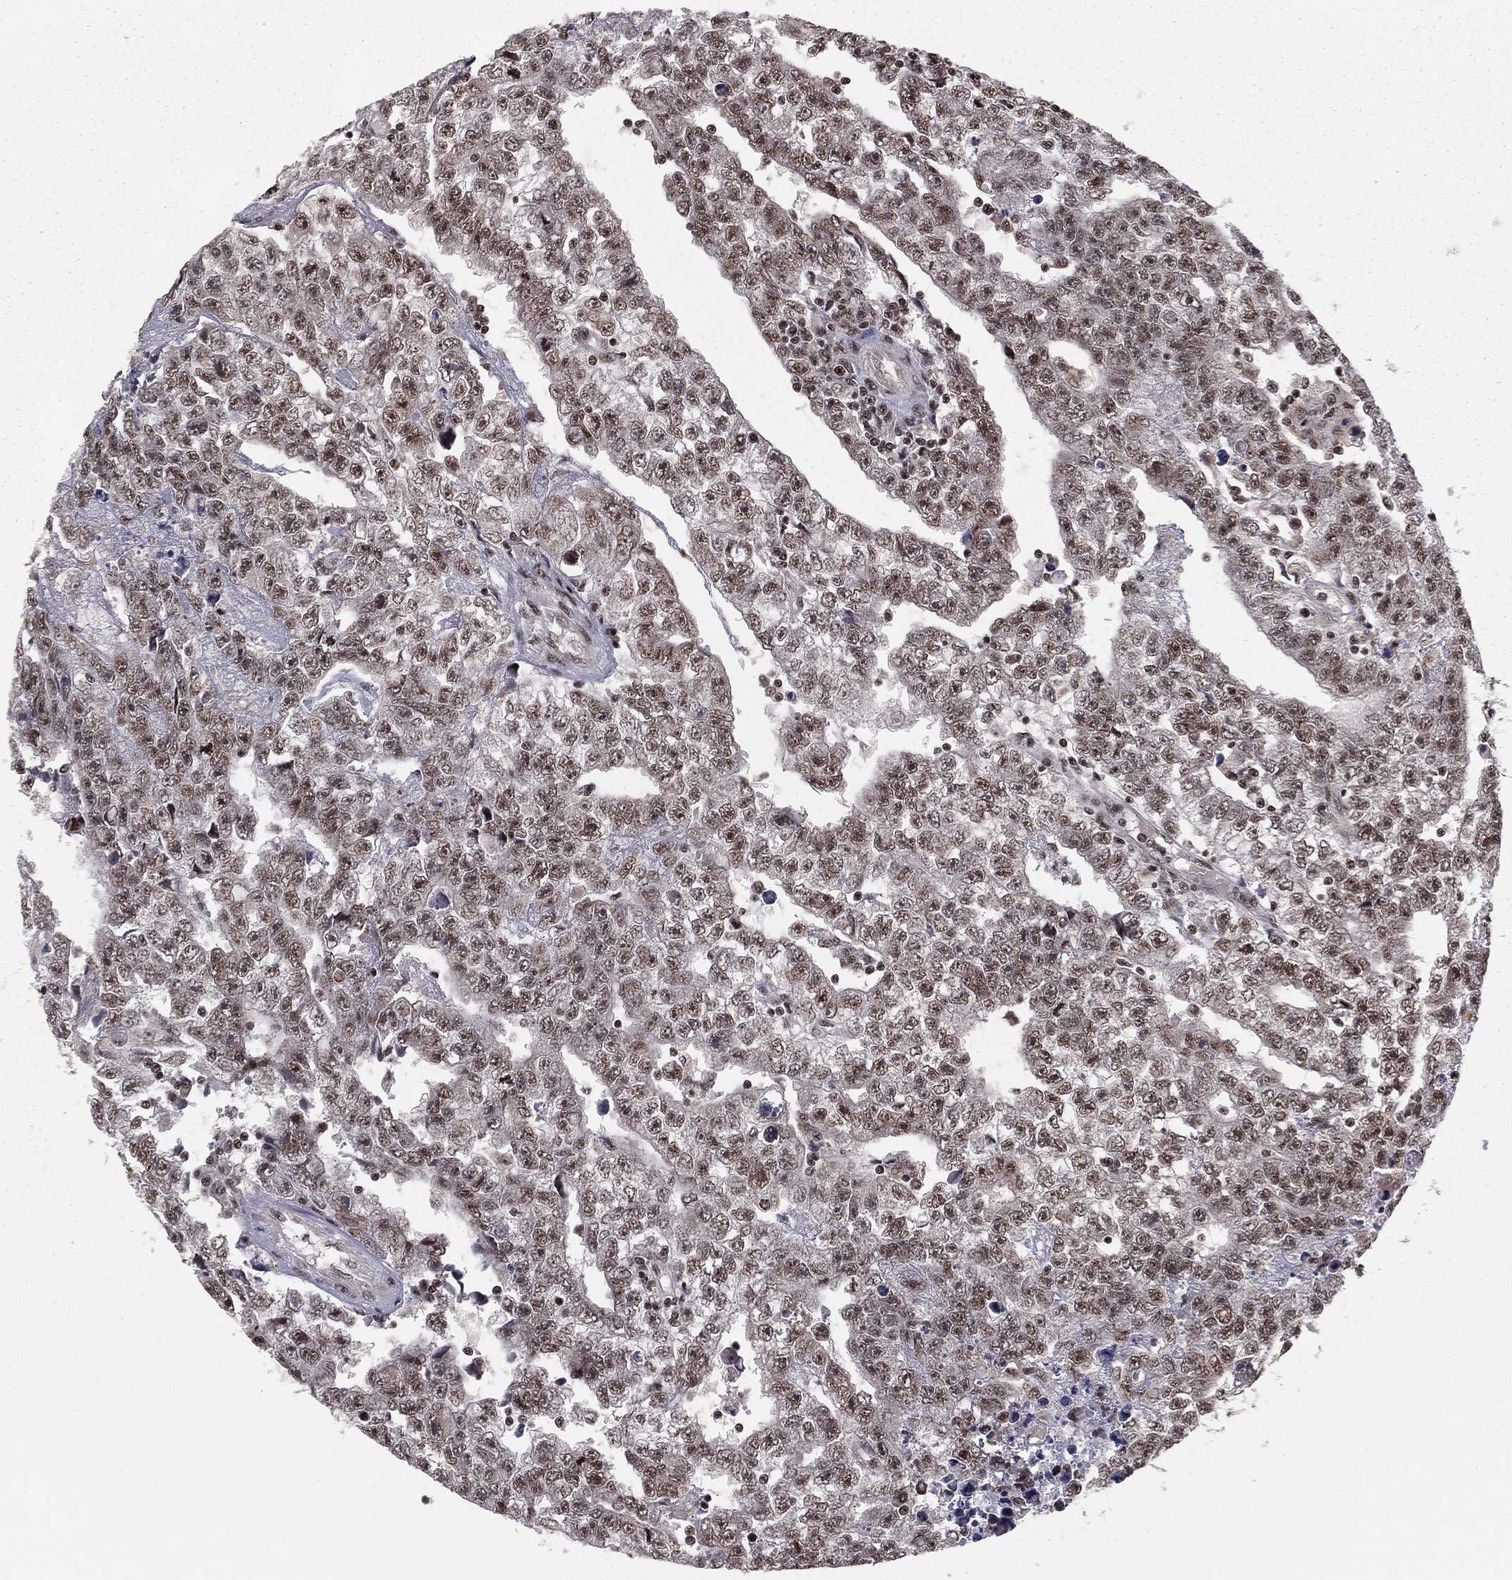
{"staining": {"intensity": "weak", "quantity": "<25%", "location": "nuclear"}, "tissue": "testis cancer", "cell_type": "Tumor cells", "image_type": "cancer", "snomed": [{"axis": "morphology", "description": "Carcinoma, Embryonal, NOS"}, {"axis": "topography", "description": "Testis"}], "caption": "Tumor cells show no significant staining in embryonal carcinoma (testis). (Stains: DAB (3,3'-diaminobenzidine) IHC with hematoxylin counter stain, Microscopy: brightfield microscopy at high magnification).", "gene": "NFYB", "patient": {"sex": "male", "age": 25}}